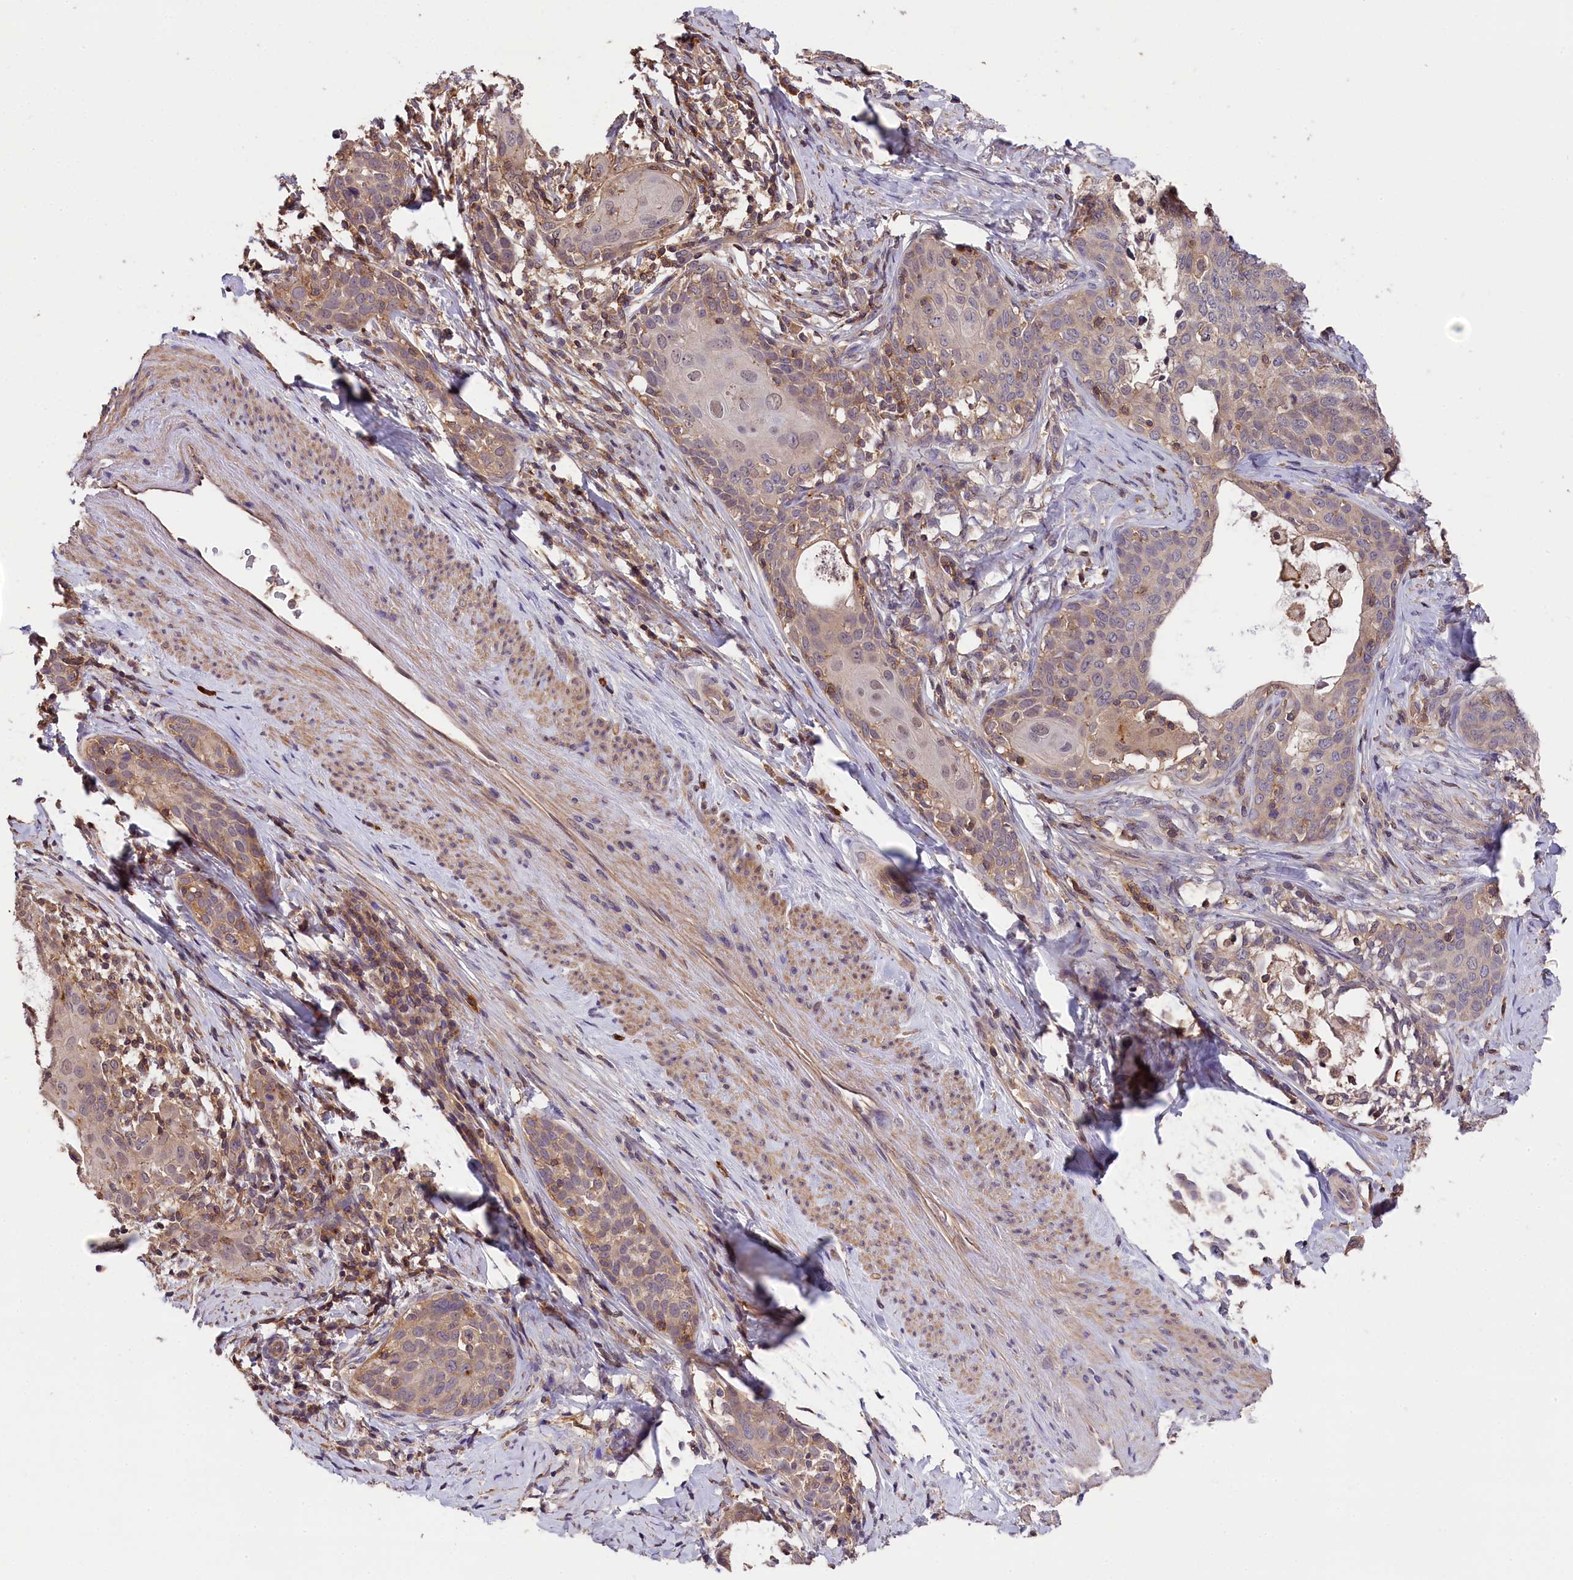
{"staining": {"intensity": "weak", "quantity": "<25%", "location": "cytoplasmic/membranous"}, "tissue": "cervical cancer", "cell_type": "Tumor cells", "image_type": "cancer", "snomed": [{"axis": "morphology", "description": "Squamous cell carcinoma, NOS"}, {"axis": "morphology", "description": "Adenocarcinoma, NOS"}, {"axis": "topography", "description": "Cervix"}], "caption": "Immunohistochemistry (IHC) of human cervical squamous cell carcinoma demonstrates no staining in tumor cells.", "gene": "SKIDA1", "patient": {"sex": "female", "age": 52}}